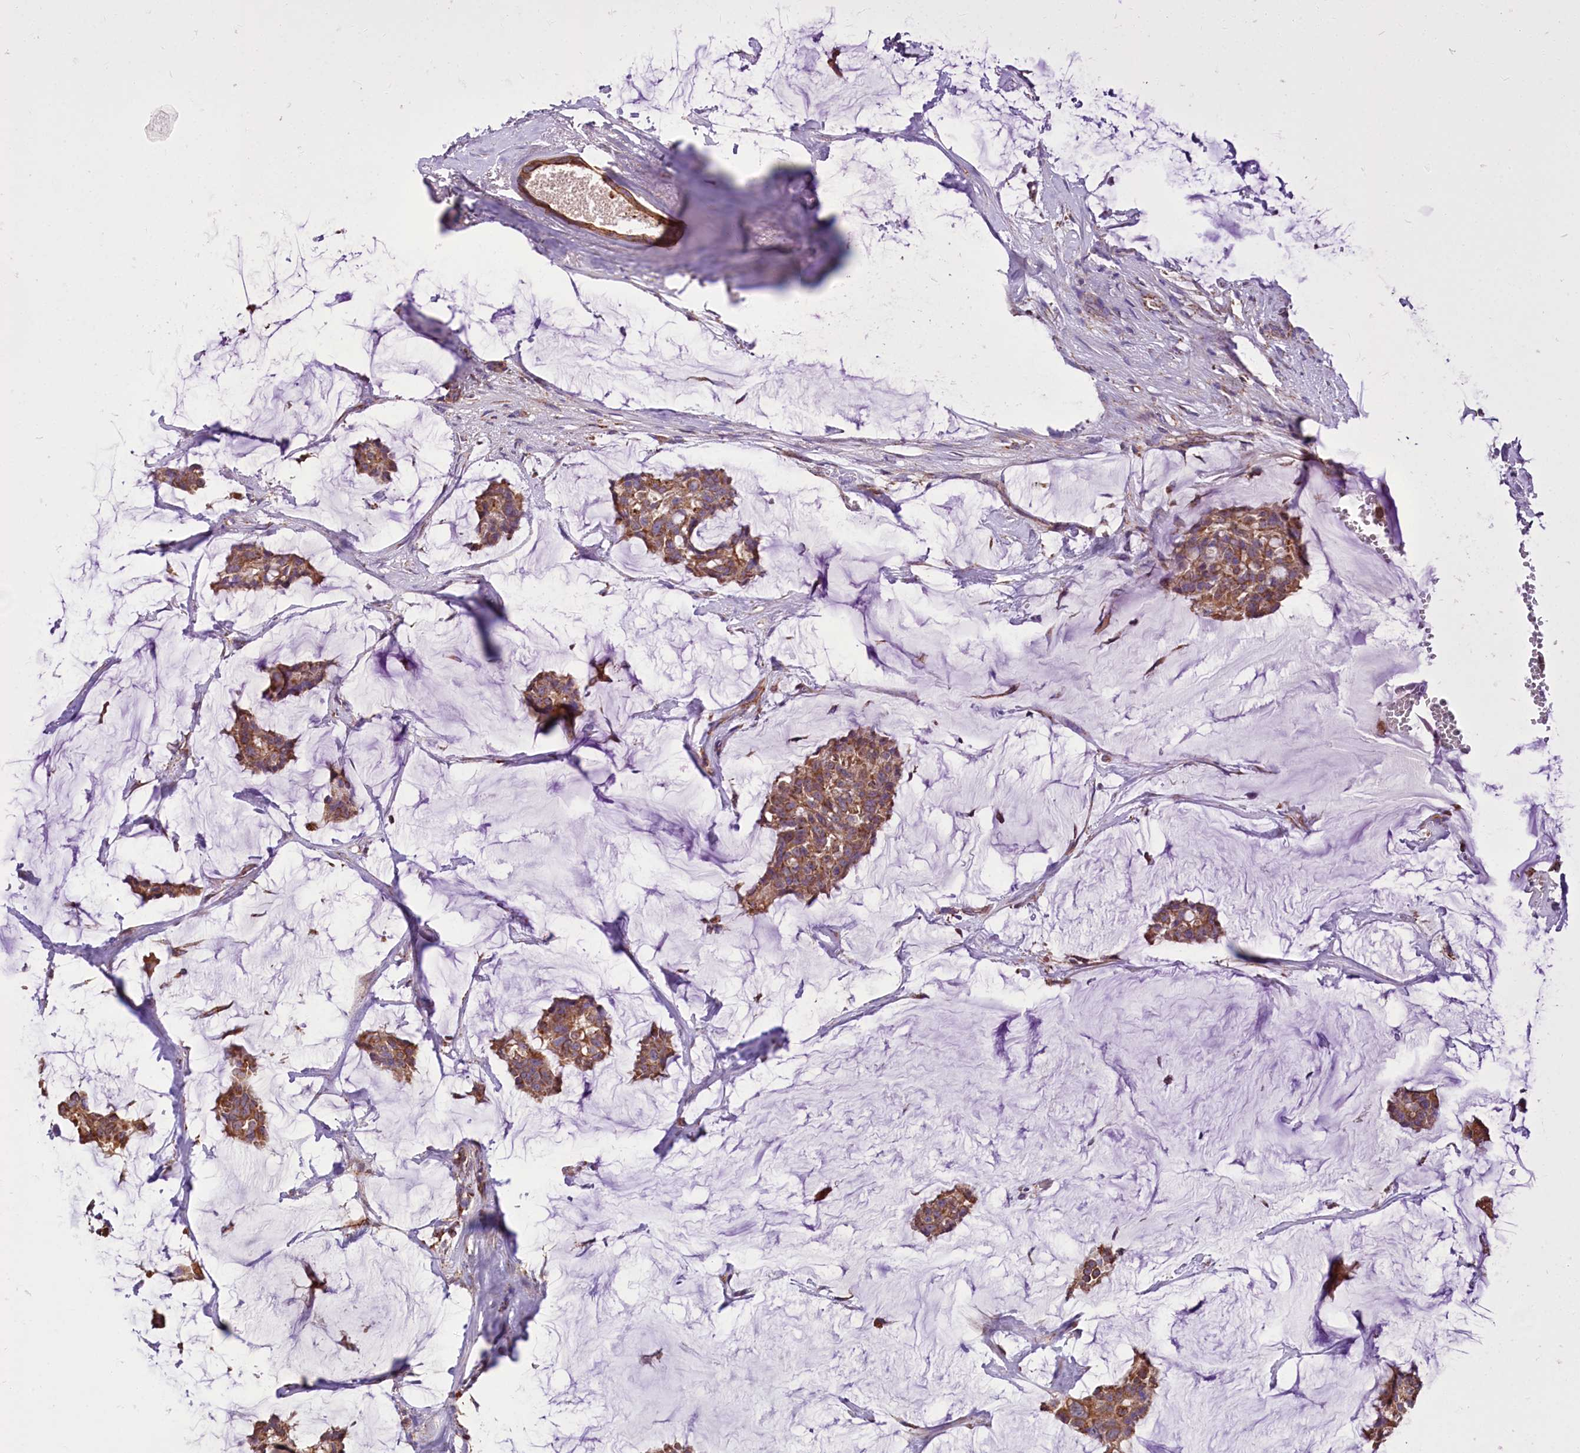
{"staining": {"intensity": "moderate", "quantity": ">75%", "location": "cytoplasmic/membranous"}, "tissue": "breast cancer", "cell_type": "Tumor cells", "image_type": "cancer", "snomed": [{"axis": "morphology", "description": "Duct carcinoma"}, {"axis": "topography", "description": "Breast"}], "caption": "A micrograph showing moderate cytoplasmic/membranous expression in approximately >75% of tumor cells in breast cancer (infiltrating ductal carcinoma), as visualized by brown immunohistochemical staining.", "gene": "NUDT15", "patient": {"sex": "female", "age": 93}}